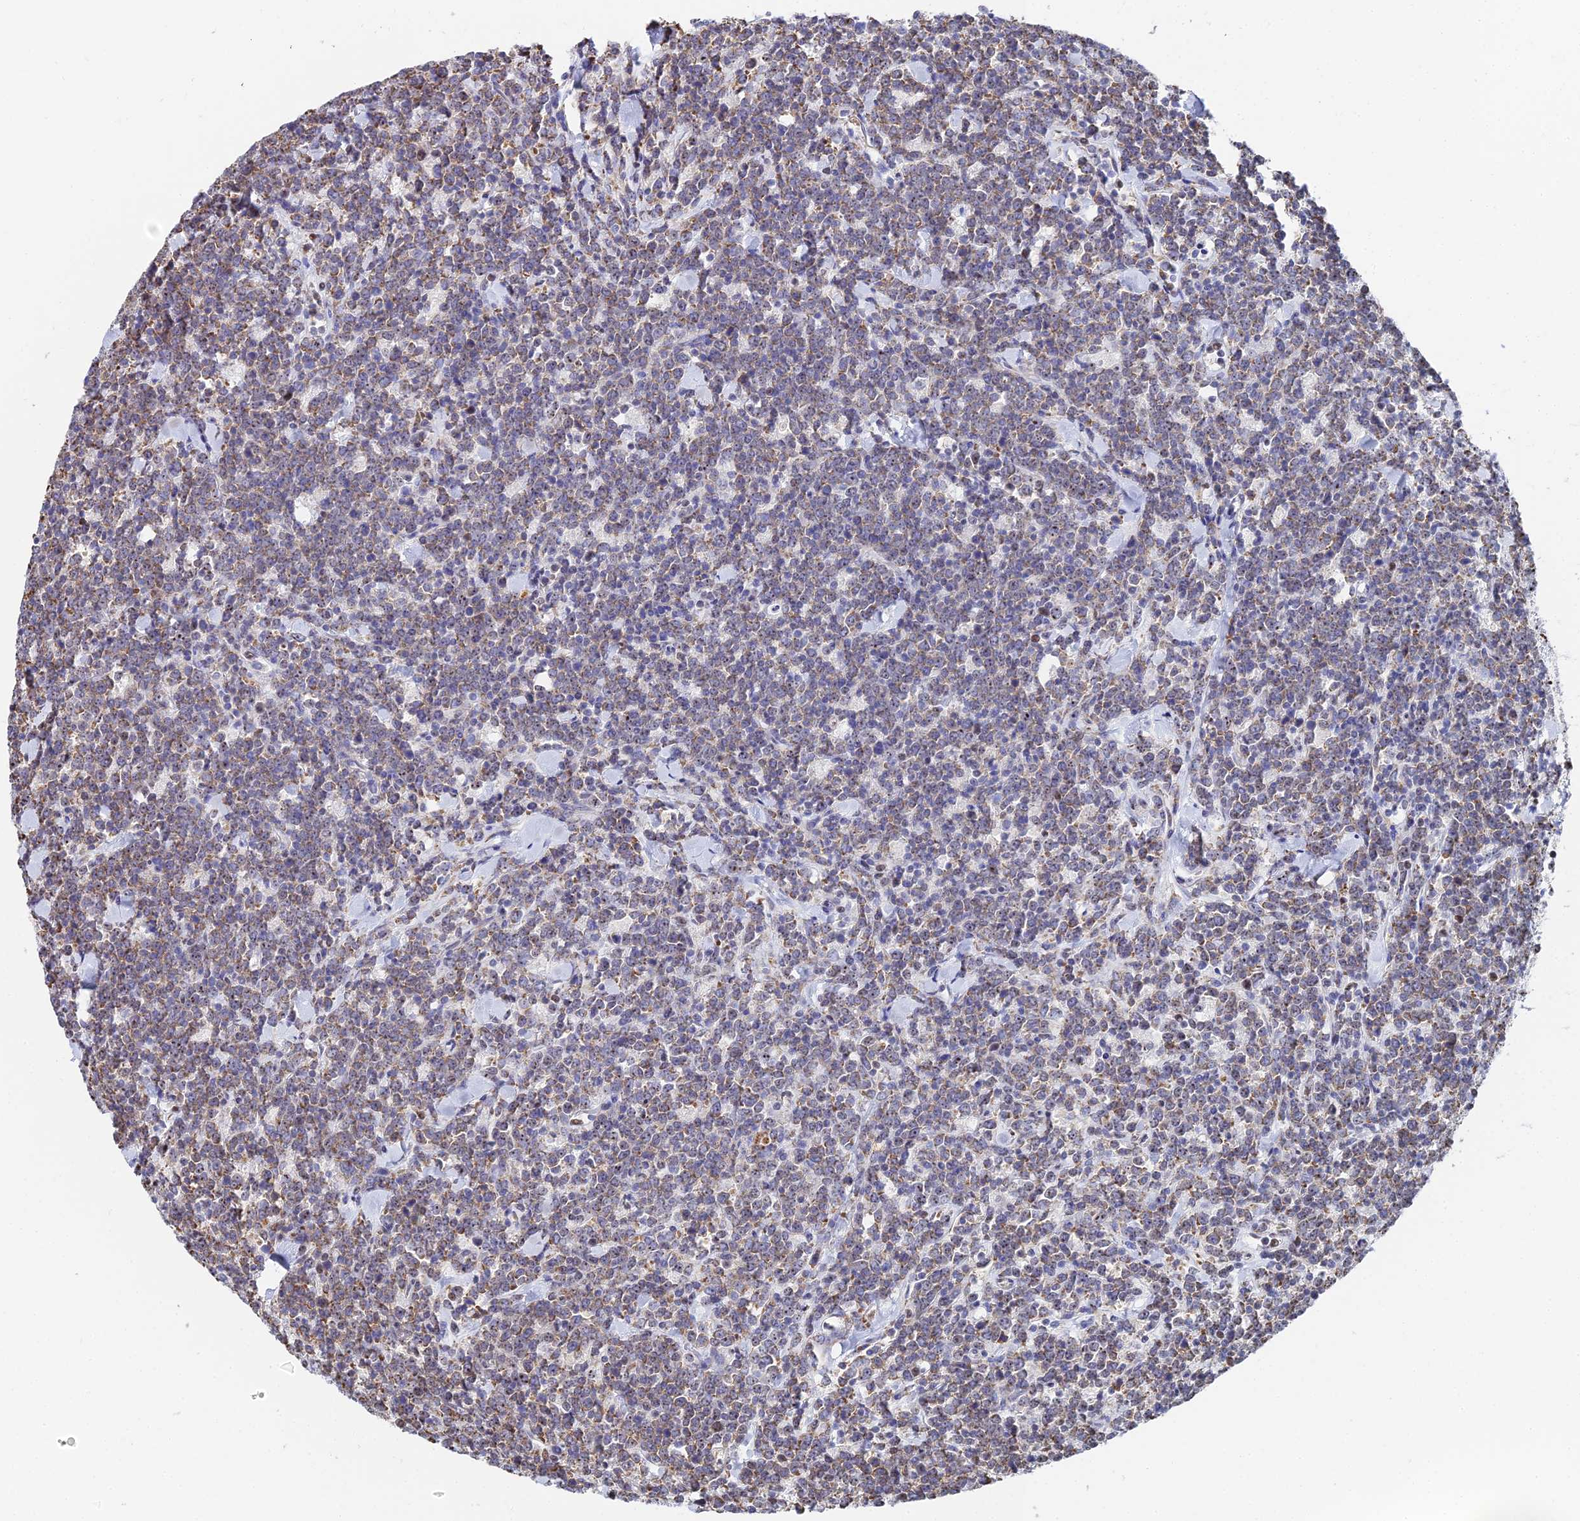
{"staining": {"intensity": "moderate", "quantity": "25%-75%", "location": "cytoplasmic/membranous,nuclear"}, "tissue": "lymphoma", "cell_type": "Tumor cells", "image_type": "cancer", "snomed": [{"axis": "morphology", "description": "Malignant lymphoma, non-Hodgkin's type, High grade"}, {"axis": "topography", "description": "Small intestine"}], "caption": "High-magnification brightfield microscopy of malignant lymphoma, non-Hodgkin's type (high-grade) stained with DAB (brown) and counterstained with hematoxylin (blue). tumor cells exhibit moderate cytoplasmic/membranous and nuclear expression is present in approximately25%-75% of cells.", "gene": "TIFA", "patient": {"sex": "male", "age": 8}}